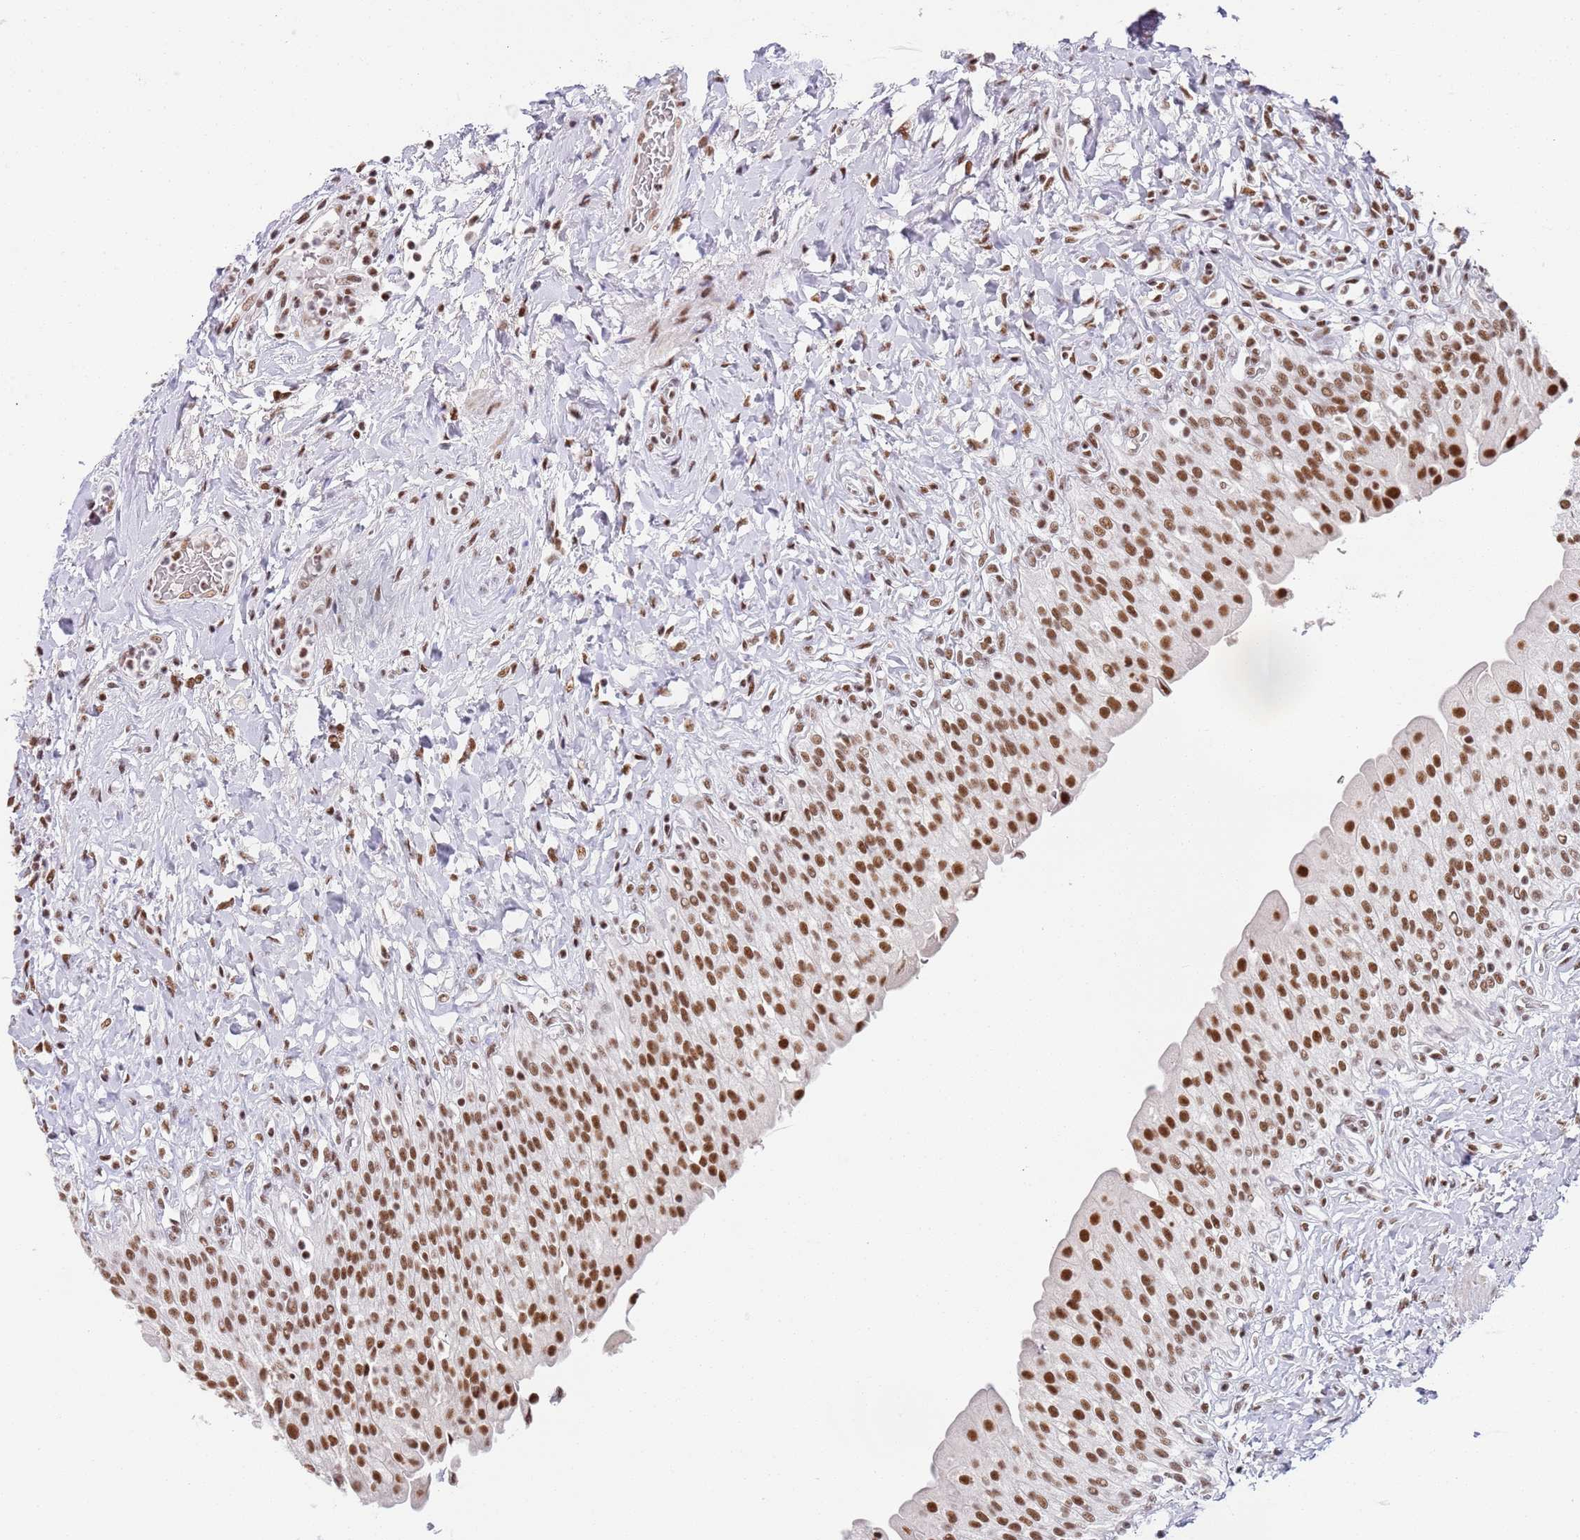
{"staining": {"intensity": "moderate", "quantity": ">75%", "location": "nuclear"}, "tissue": "urinary bladder", "cell_type": "Urothelial cells", "image_type": "normal", "snomed": [{"axis": "morphology", "description": "Normal tissue, NOS"}, {"axis": "morphology", "description": "Inflammation, NOS"}, {"axis": "topography", "description": "Urinary bladder"}], "caption": "Urinary bladder stained with a protein marker exhibits moderate staining in urothelial cells.", "gene": "AKAP8L", "patient": {"sex": "male", "age": 64}}